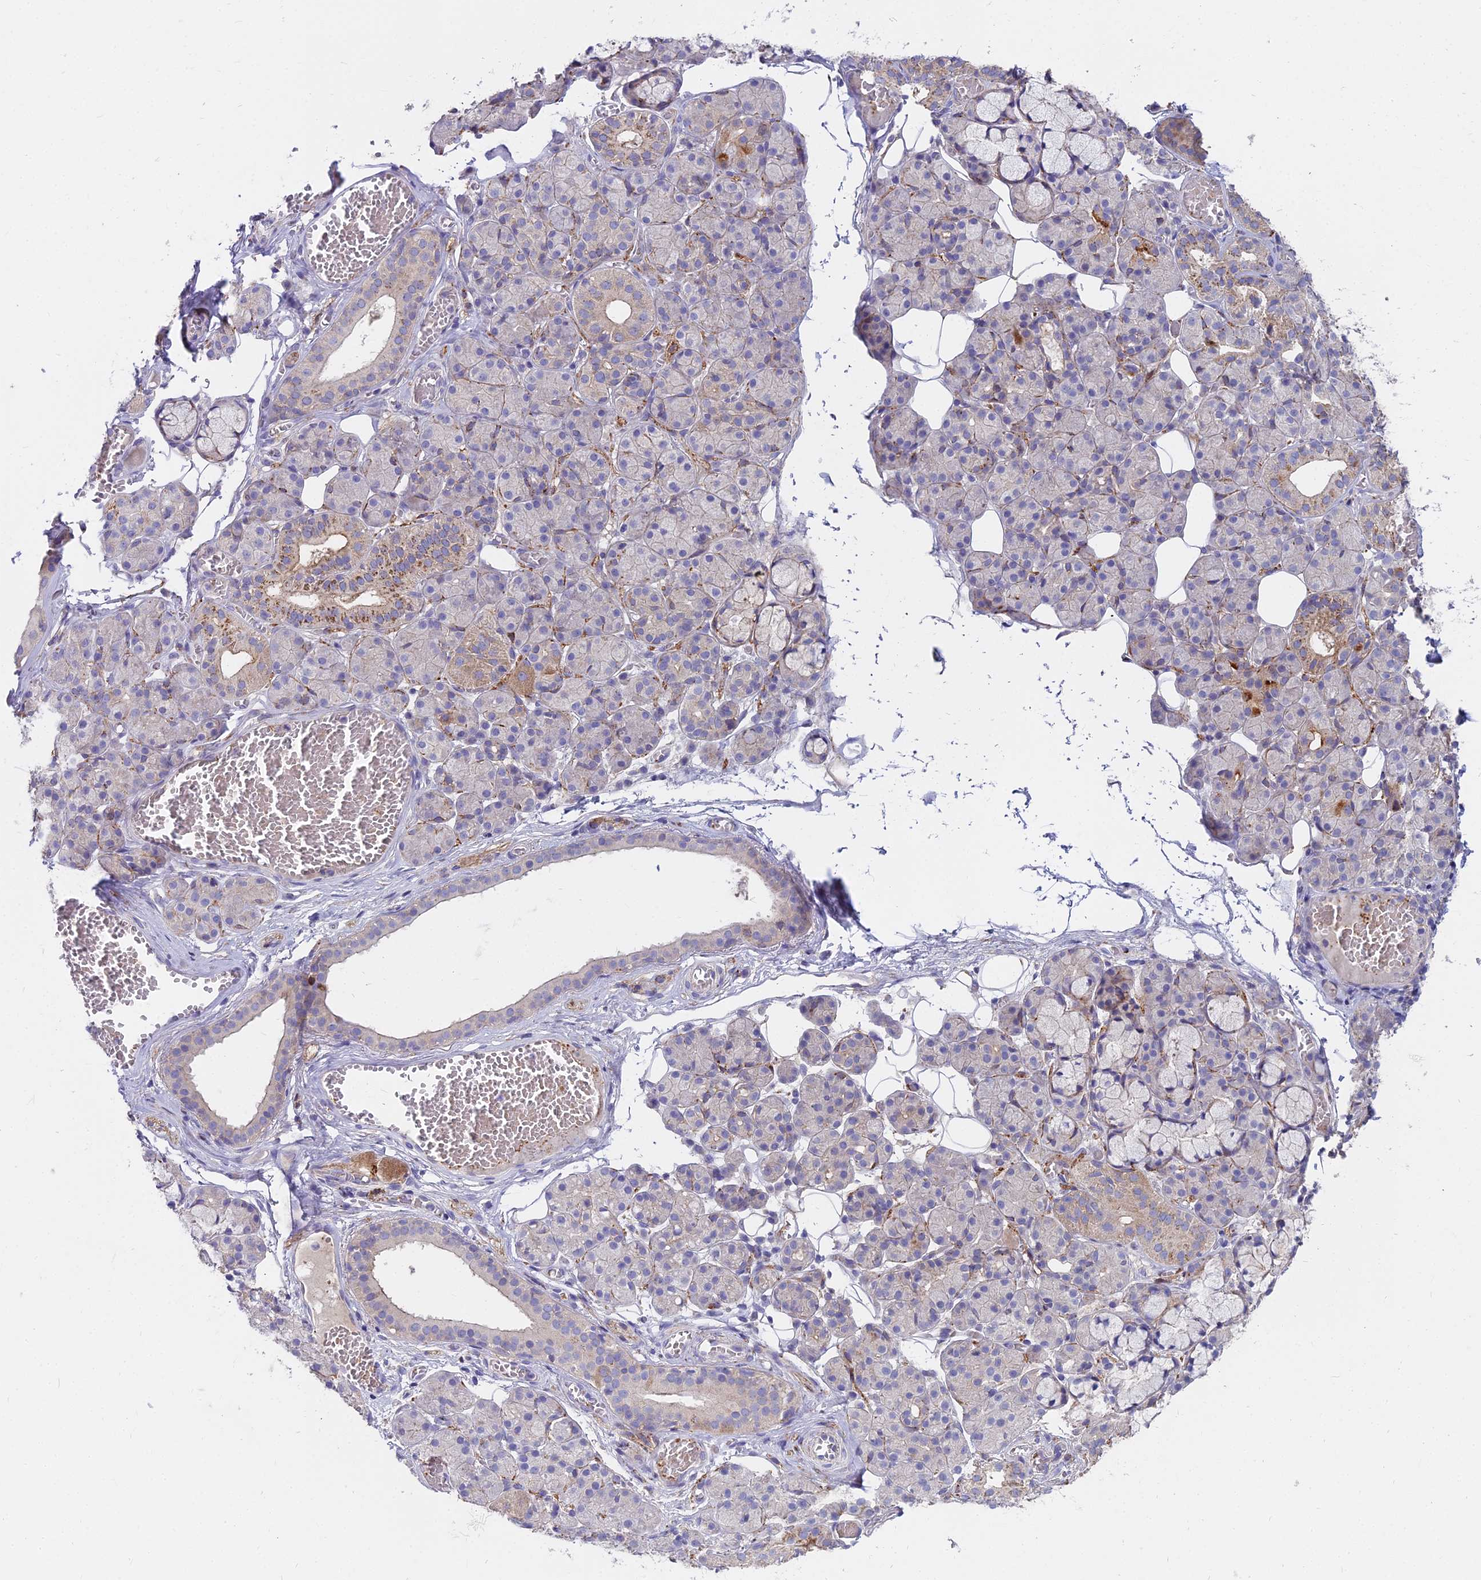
{"staining": {"intensity": "moderate", "quantity": "<25%", "location": "cytoplasmic/membranous"}, "tissue": "salivary gland", "cell_type": "Glandular cells", "image_type": "normal", "snomed": [{"axis": "morphology", "description": "Normal tissue, NOS"}, {"axis": "topography", "description": "Salivary gland"}], "caption": "Salivary gland stained with DAB (3,3'-diaminobenzidine) IHC displays low levels of moderate cytoplasmic/membranous staining in approximately <25% of glandular cells.", "gene": "FRMPD1", "patient": {"sex": "male", "age": 63}}